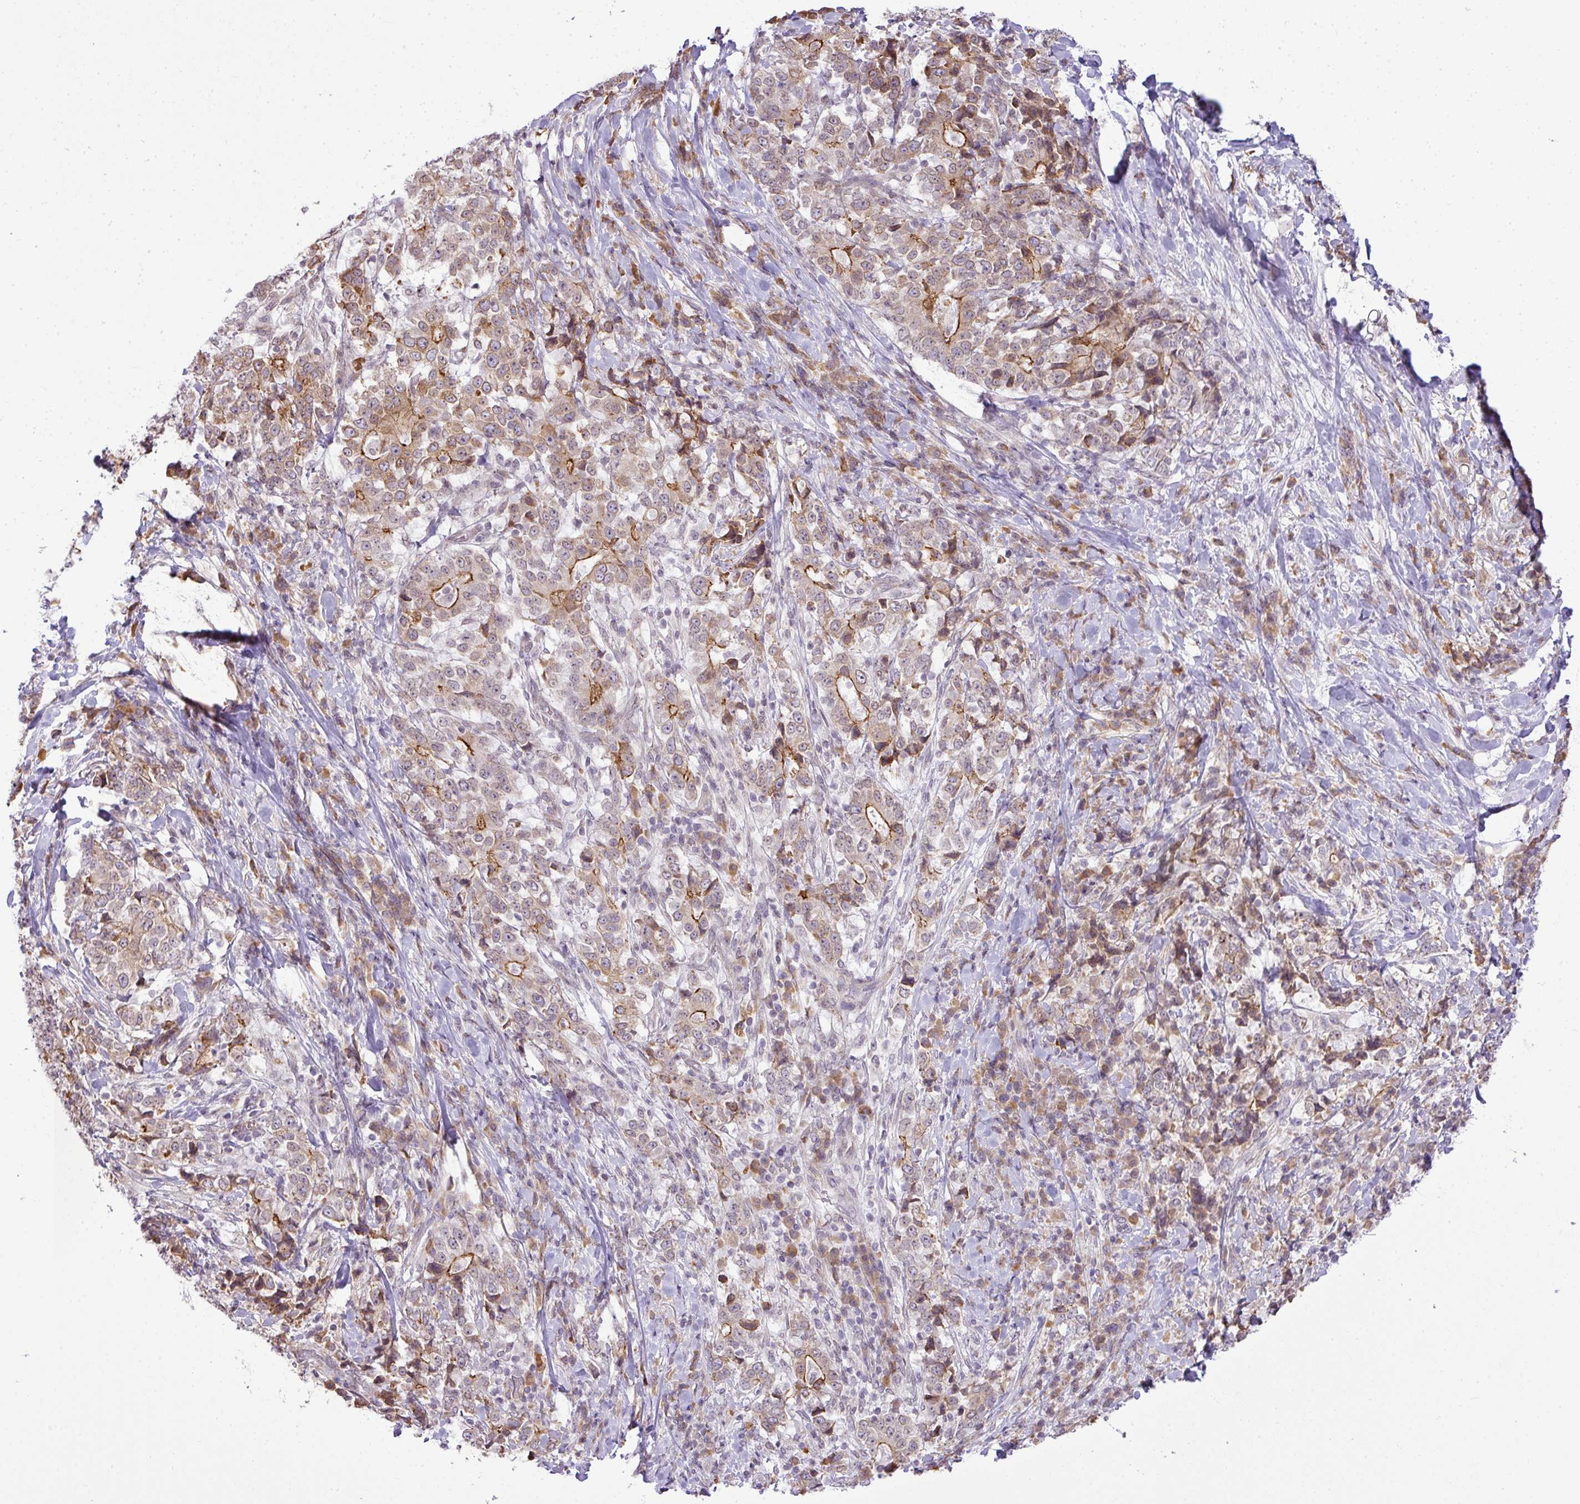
{"staining": {"intensity": "moderate", "quantity": "25%-75%", "location": "cytoplasmic/membranous"}, "tissue": "stomach cancer", "cell_type": "Tumor cells", "image_type": "cancer", "snomed": [{"axis": "morphology", "description": "Normal tissue, NOS"}, {"axis": "morphology", "description": "Adenocarcinoma, NOS"}, {"axis": "topography", "description": "Stomach, upper"}, {"axis": "topography", "description": "Stomach"}], "caption": "A medium amount of moderate cytoplasmic/membranous staining is identified in approximately 25%-75% of tumor cells in stomach adenocarcinoma tissue.", "gene": "COX18", "patient": {"sex": "male", "age": 59}}